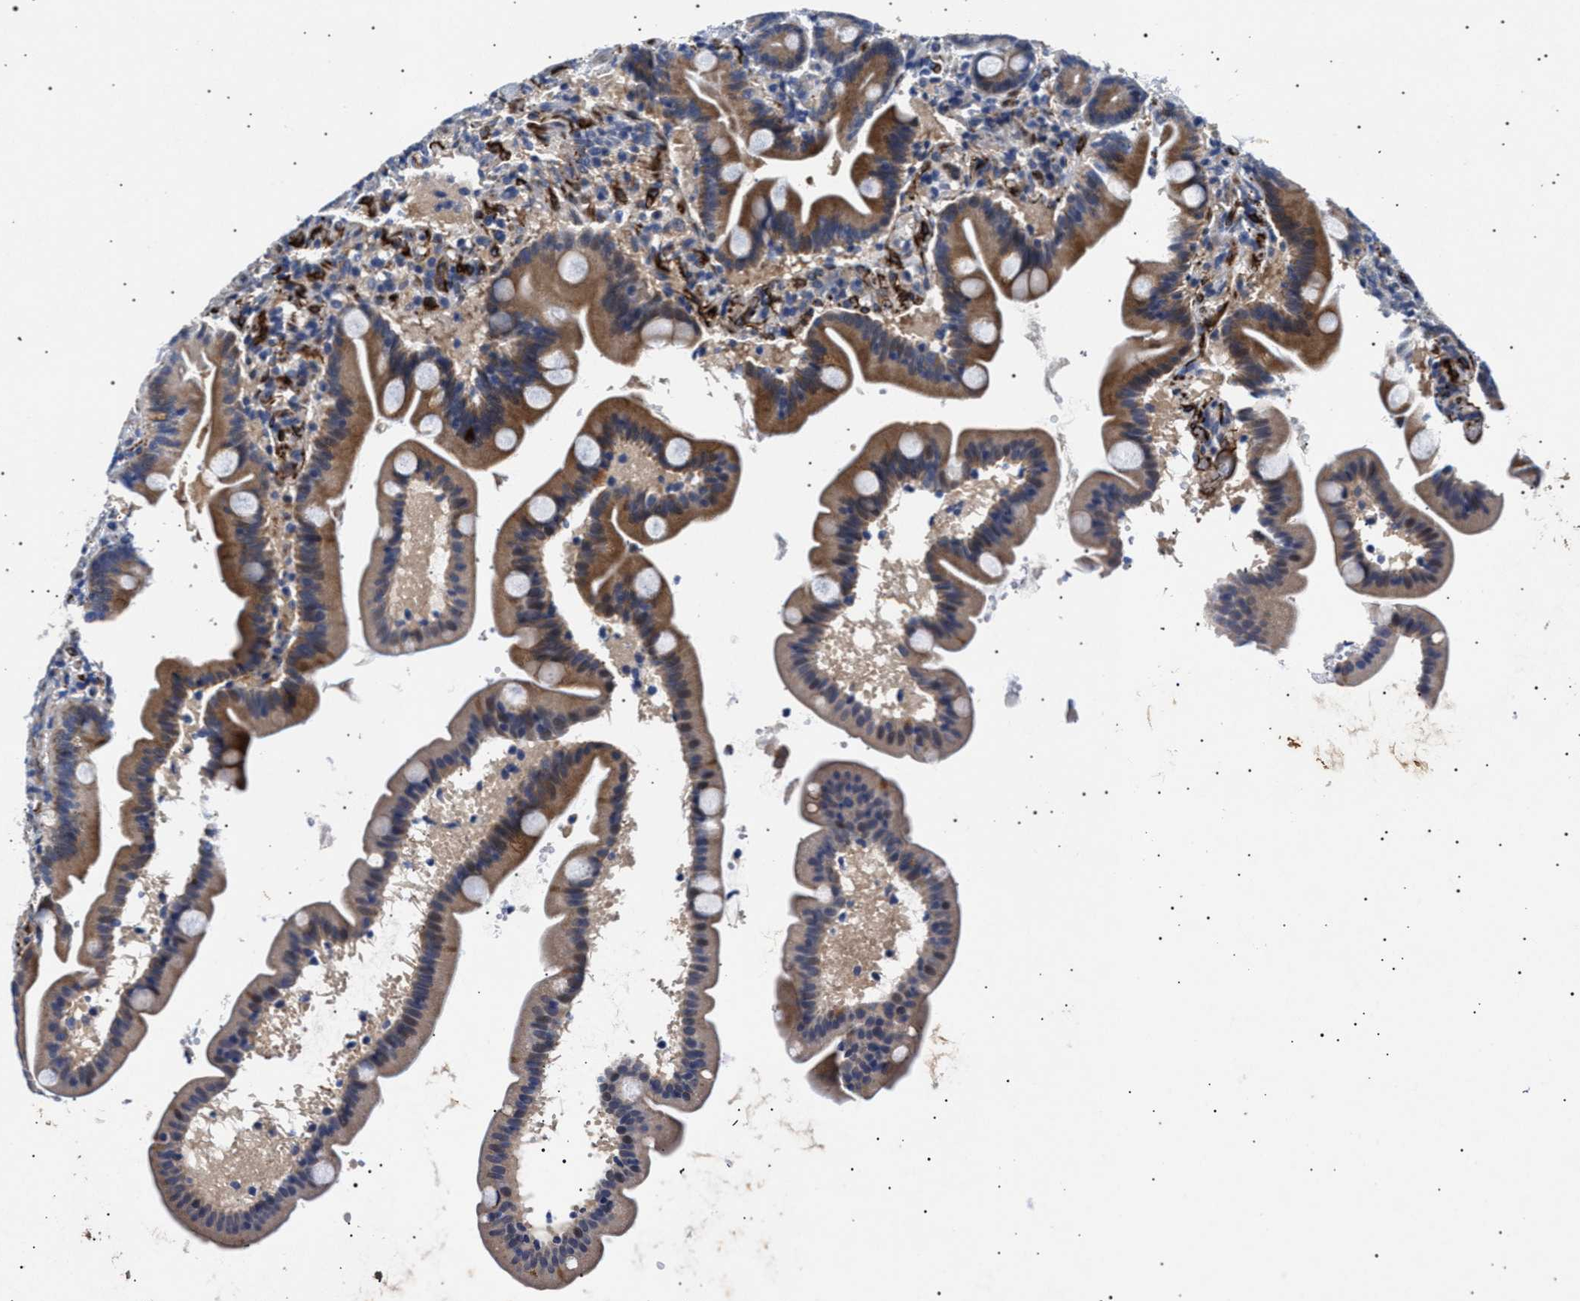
{"staining": {"intensity": "moderate", "quantity": ">75%", "location": "cytoplasmic/membranous"}, "tissue": "duodenum", "cell_type": "Glandular cells", "image_type": "normal", "snomed": [{"axis": "morphology", "description": "Normal tissue, NOS"}, {"axis": "topography", "description": "Duodenum"}], "caption": "Protein staining by immunohistochemistry (IHC) demonstrates moderate cytoplasmic/membranous staining in approximately >75% of glandular cells in benign duodenum.", "gene": "OLFML2A", "patient": {"sex": "male", "age": 54}}